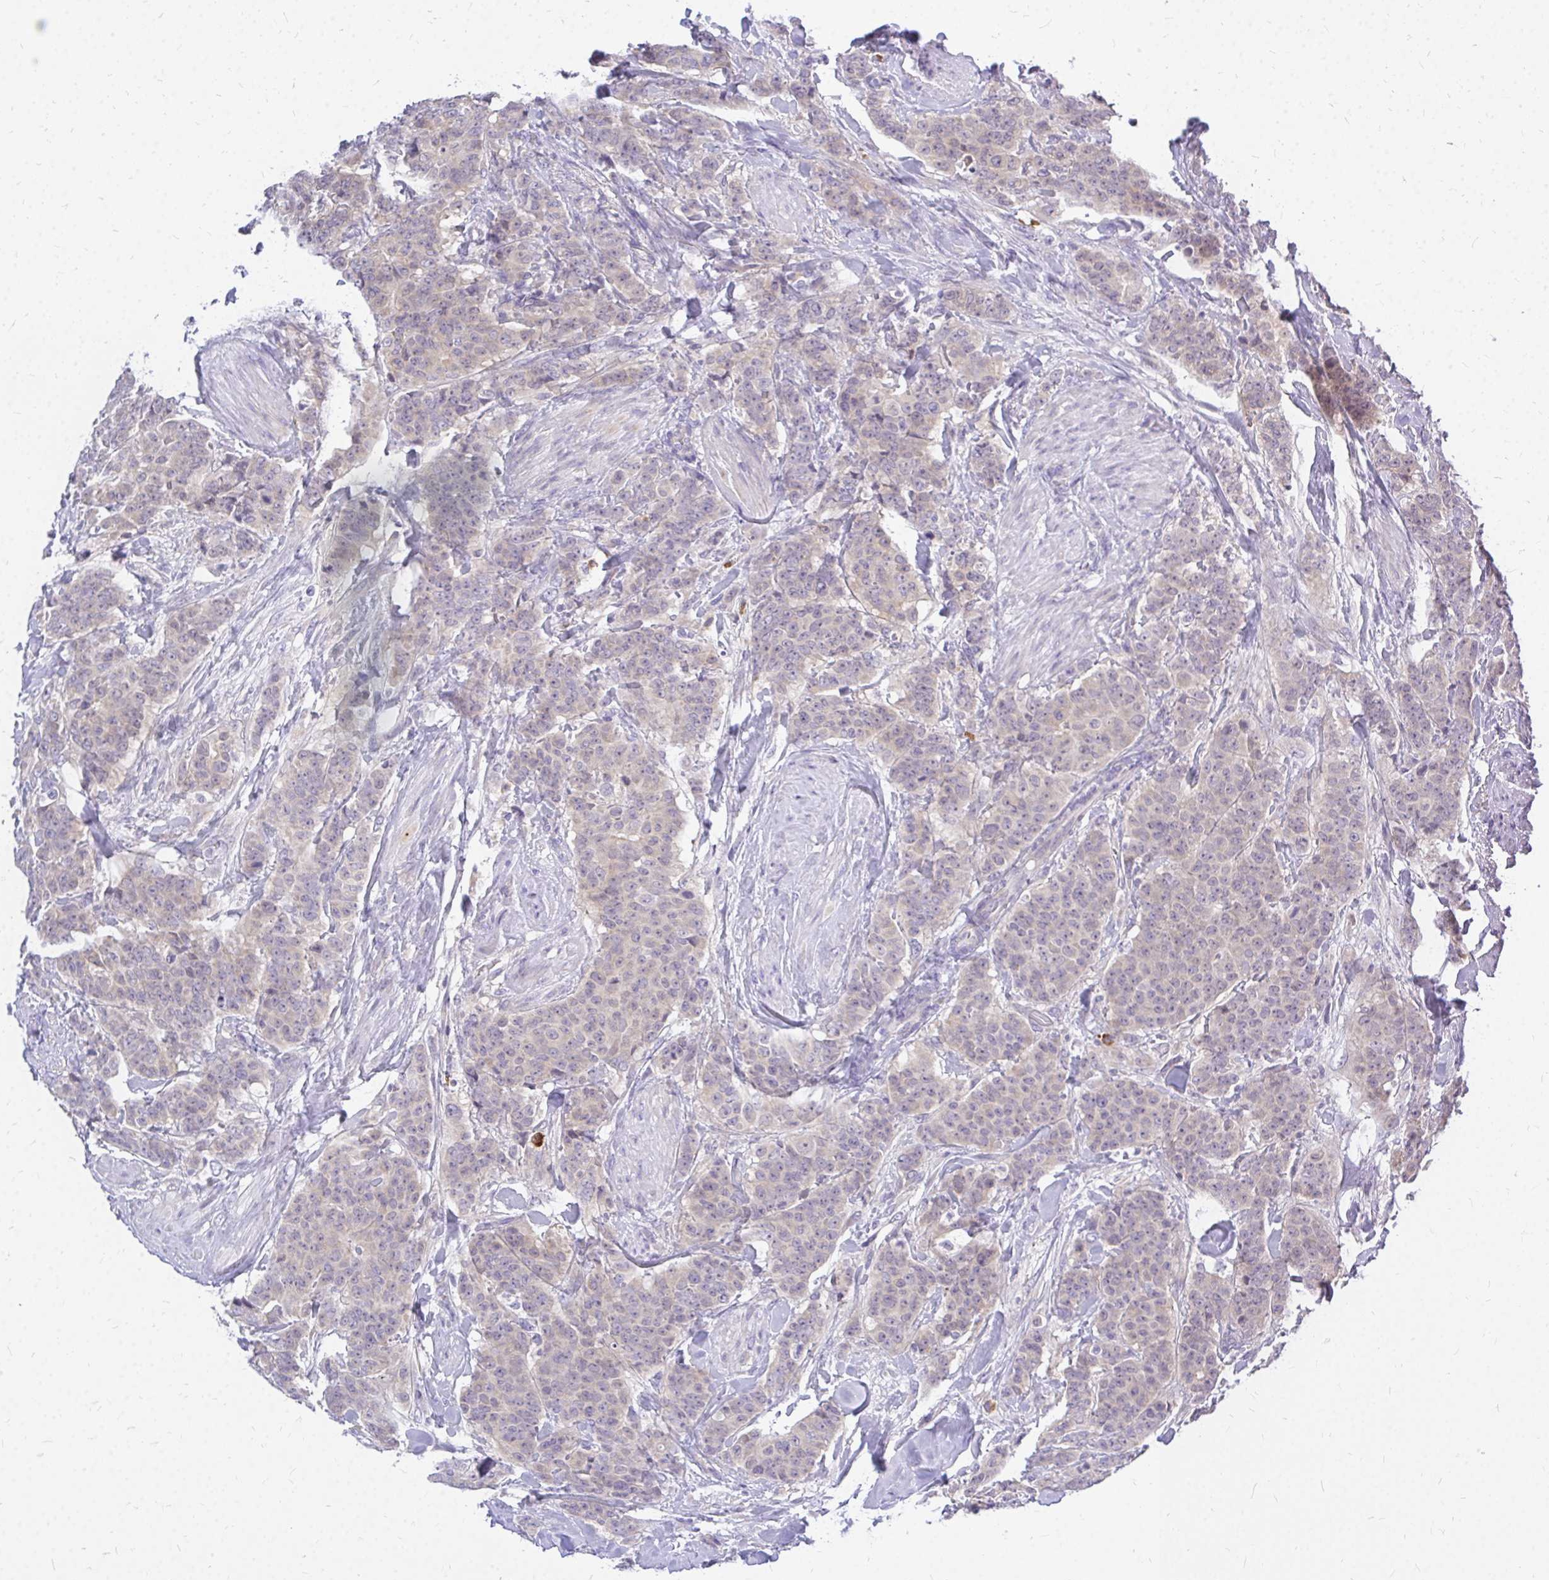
{"staining": {"intensity": "negative", "quantity": "none", "location": "none"}, "tissue": "breast cancer", "cell_type": "Tumor cells", "image_type": "cancer", "snomed": [{"axis": "morphology", "description": "Duct carcinoma"}, {"axis": "topography", "description": "Breast"}], "caption": "An IHC micrograph of breast cancer is shown. There is no staining in tumor cells of breast cancer.", "gene": "MAP1LC3A", "patient": {"sex": "female", "age": 40}}